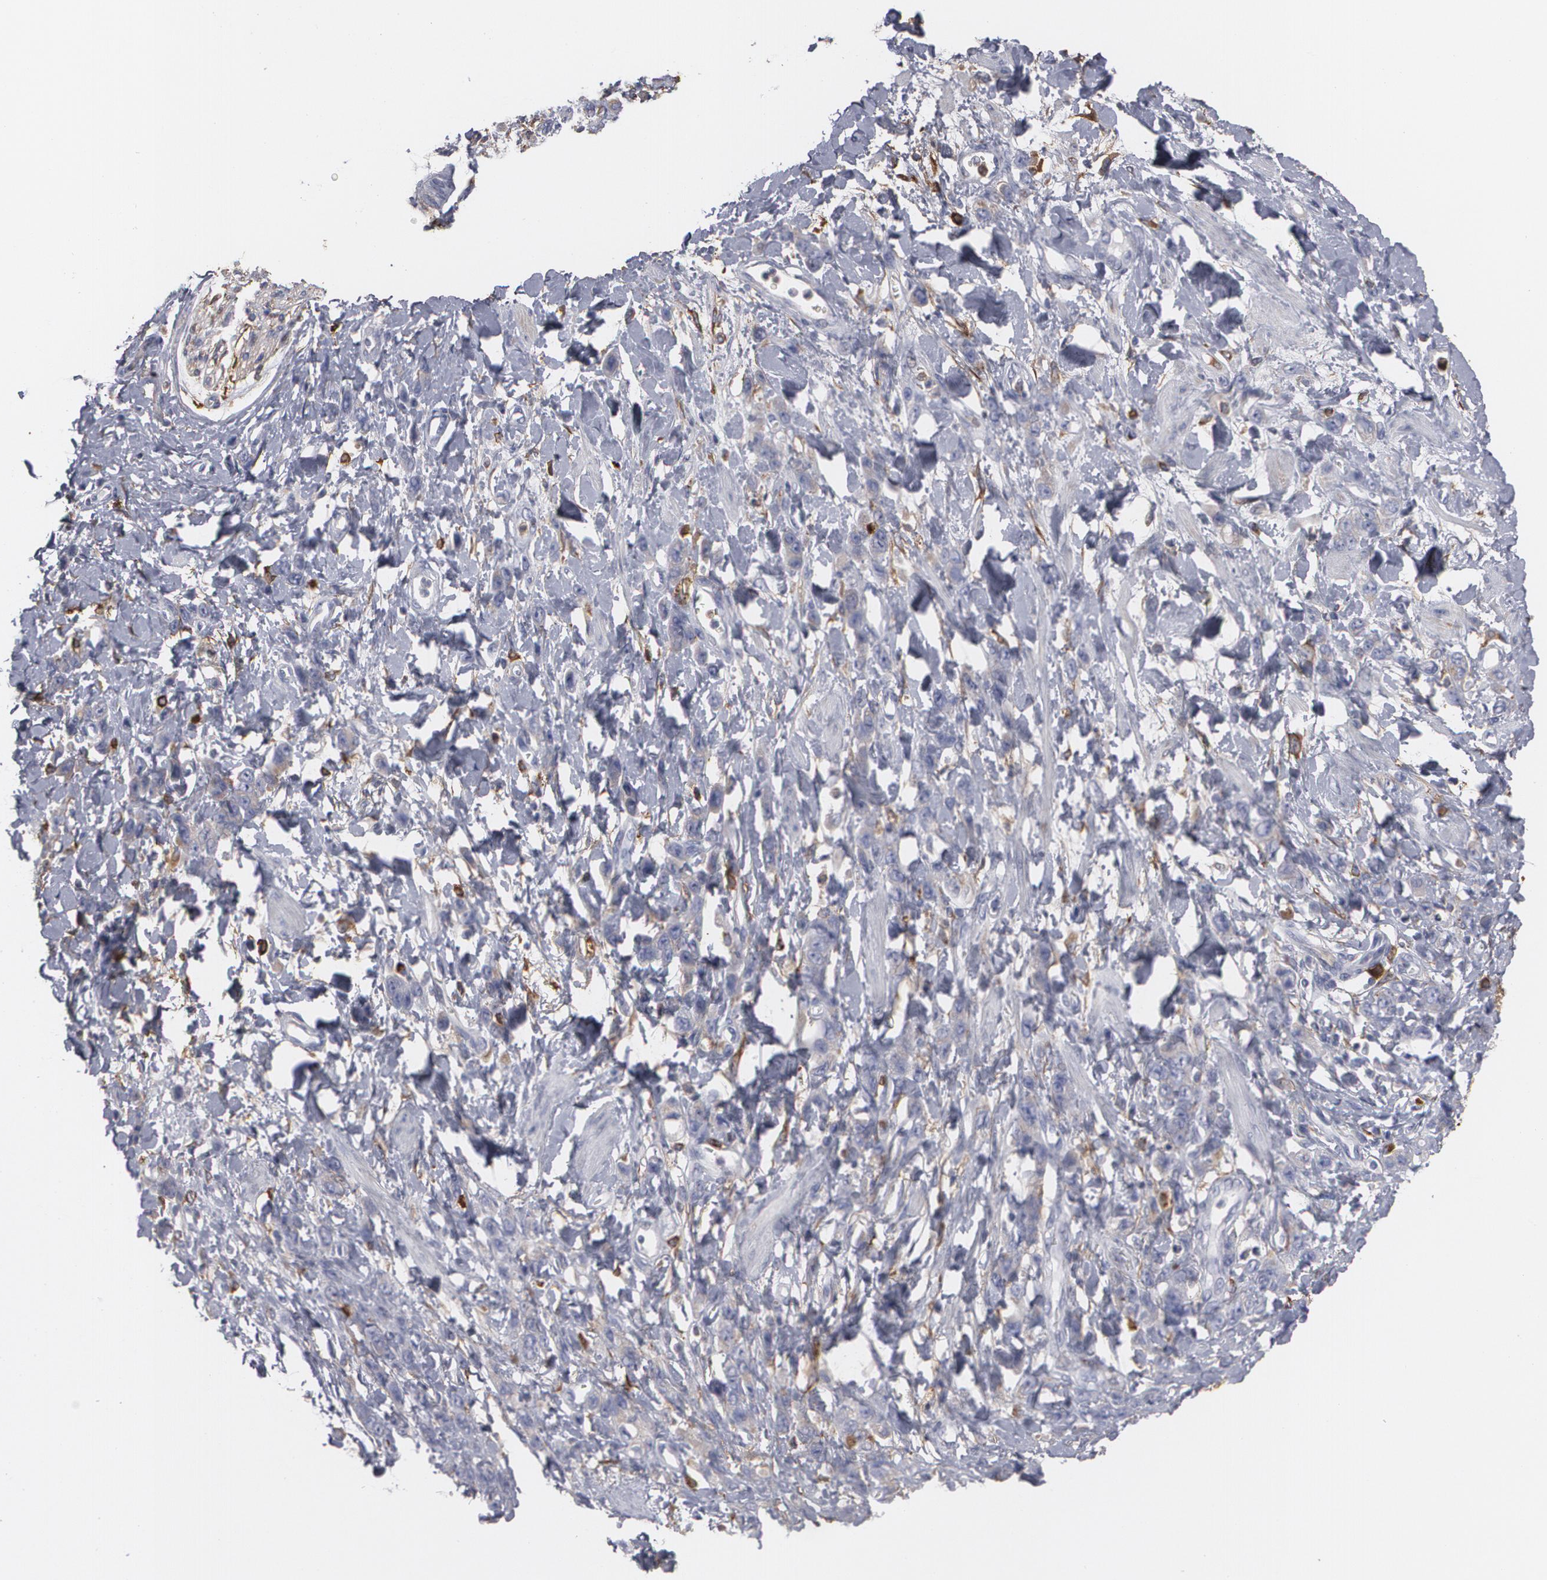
{"staining": {"intensity": "negative", "quantity": "none", "location": "none"}, "tissue": "stomach cancer", "cell_type": "Tumor cells", "image_type": "cancer", "snomed": [{"axis": "morphology", "description": "Normal tissue, NOS"}, {"axis": "morphology", "description": "Adenocarcinoma, NOS"}, {"axis": "topography", "description": "Stomach"}], "caption": "High power microscopy photomicrograph of an immunohistochemistry histopathology image of stomach adenocarcinoma, revealing no significant positivity in tumor cells.", "gene": "ODC1", "patient": {"sex": "male", "age": 82}}